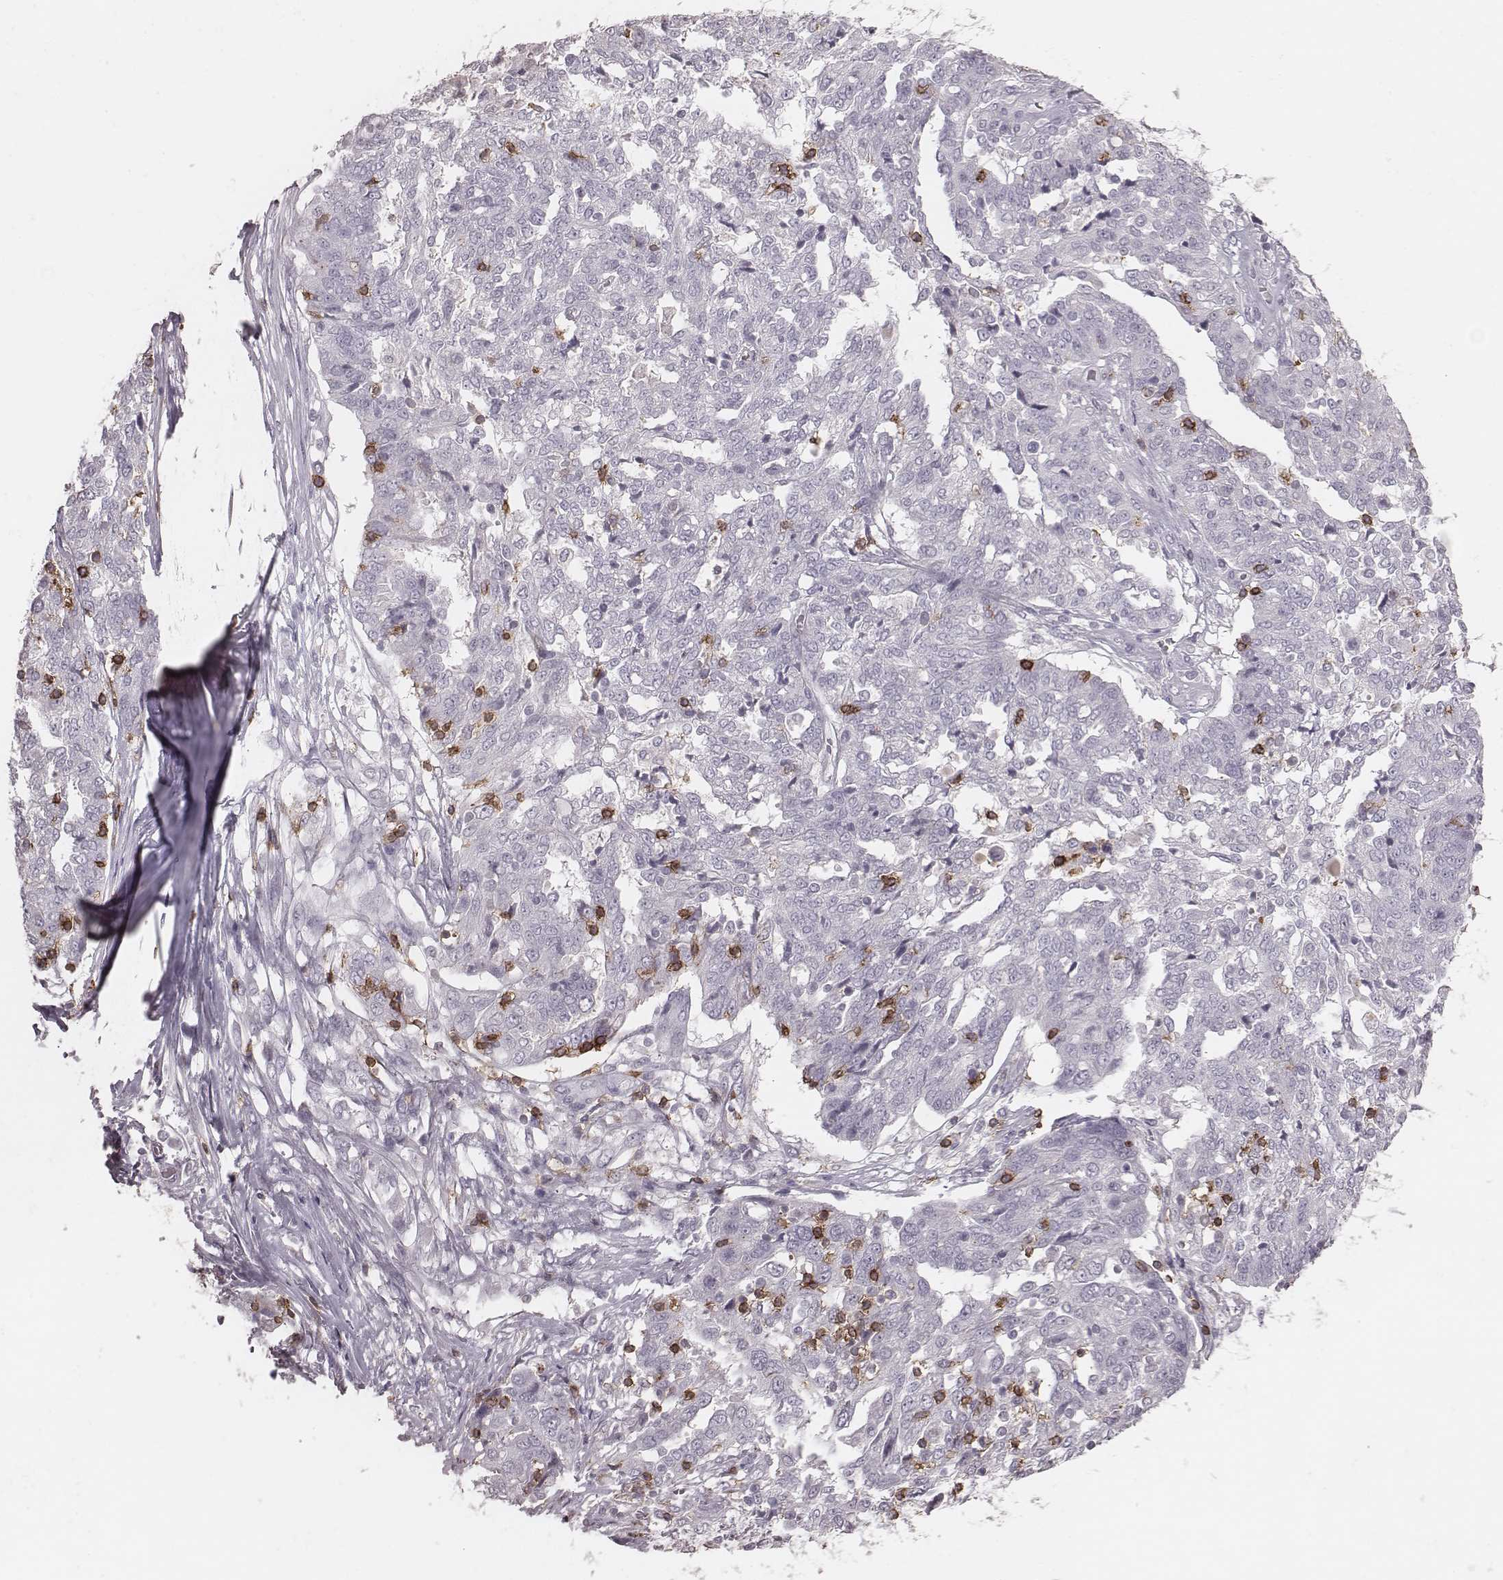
{"staining": {"intensity": "negative", "quantity": "none", "location": "none"}, "tissue": "ovarian cancer", "cell_type": "Tumor cells", "image_type": "cancer", "snomed": [{"axis": "morphology", "description": "Cystadenocarcinoma, serous, NOS"}, {"axis": "topography", "description": "Ovary"}], "caption": "Image shows no protein expression in tumor cells of ovarian cancer (serous cystadenocarcinoma) tissue.", "gene": "PDCD1", "patient": {"sex": "female", "age": 67}}